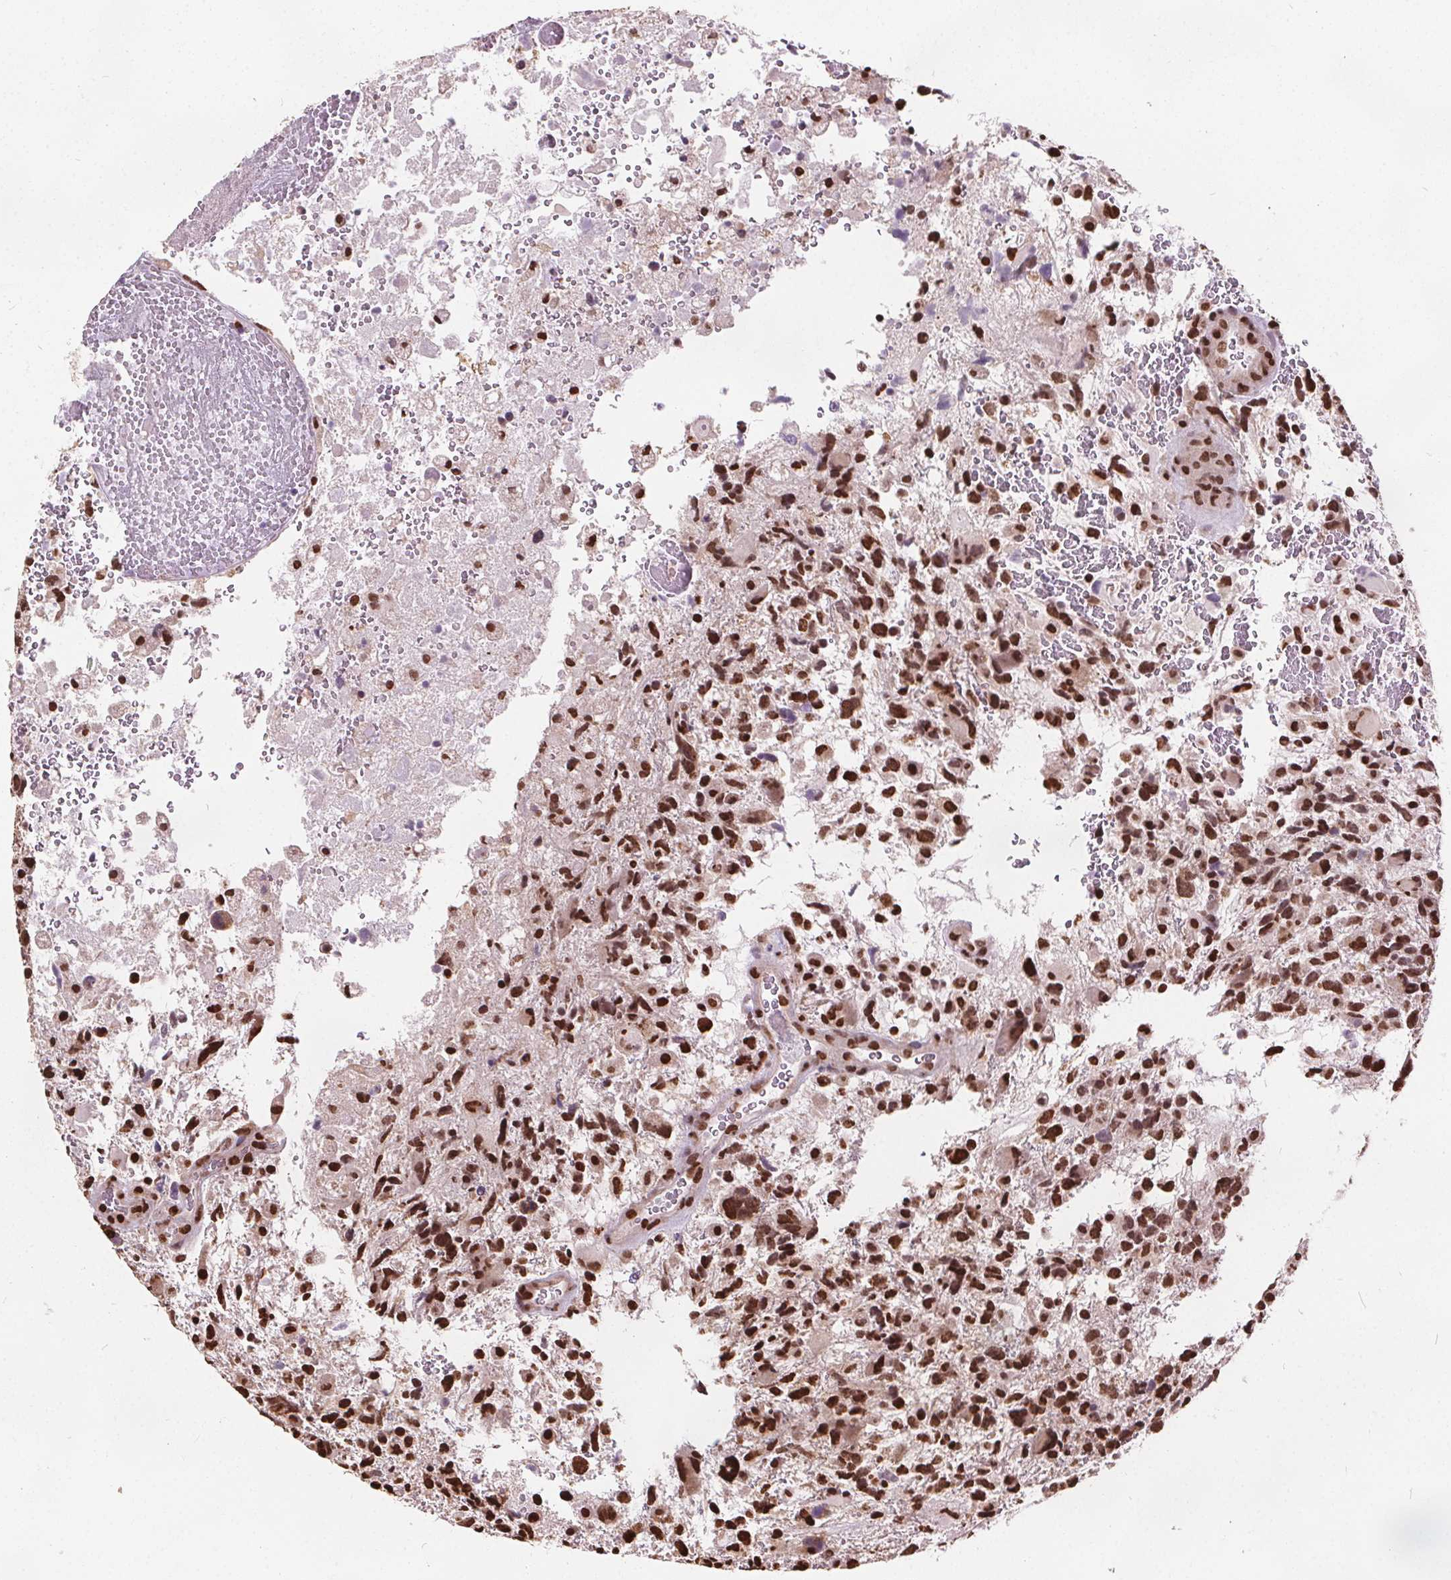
{"staining": {"intensity": "strong", "quantity": ">75%", "location": "nuclear"}, "tissue": "glioma", "cell_type": "Tumor cells", "image_type": "cancer", "snomed": [{"axis": "morphology", "description": "Glioma, malignant, High grade"}, {"axis": "topography", "description": "Brain"}], "caption": "A micrograph of human glioma stained for a protein reveals strong nuclear brown staining in tumor cells.", "gene": "ISLR2", "patient": {"sex": "female", "age": 71}}